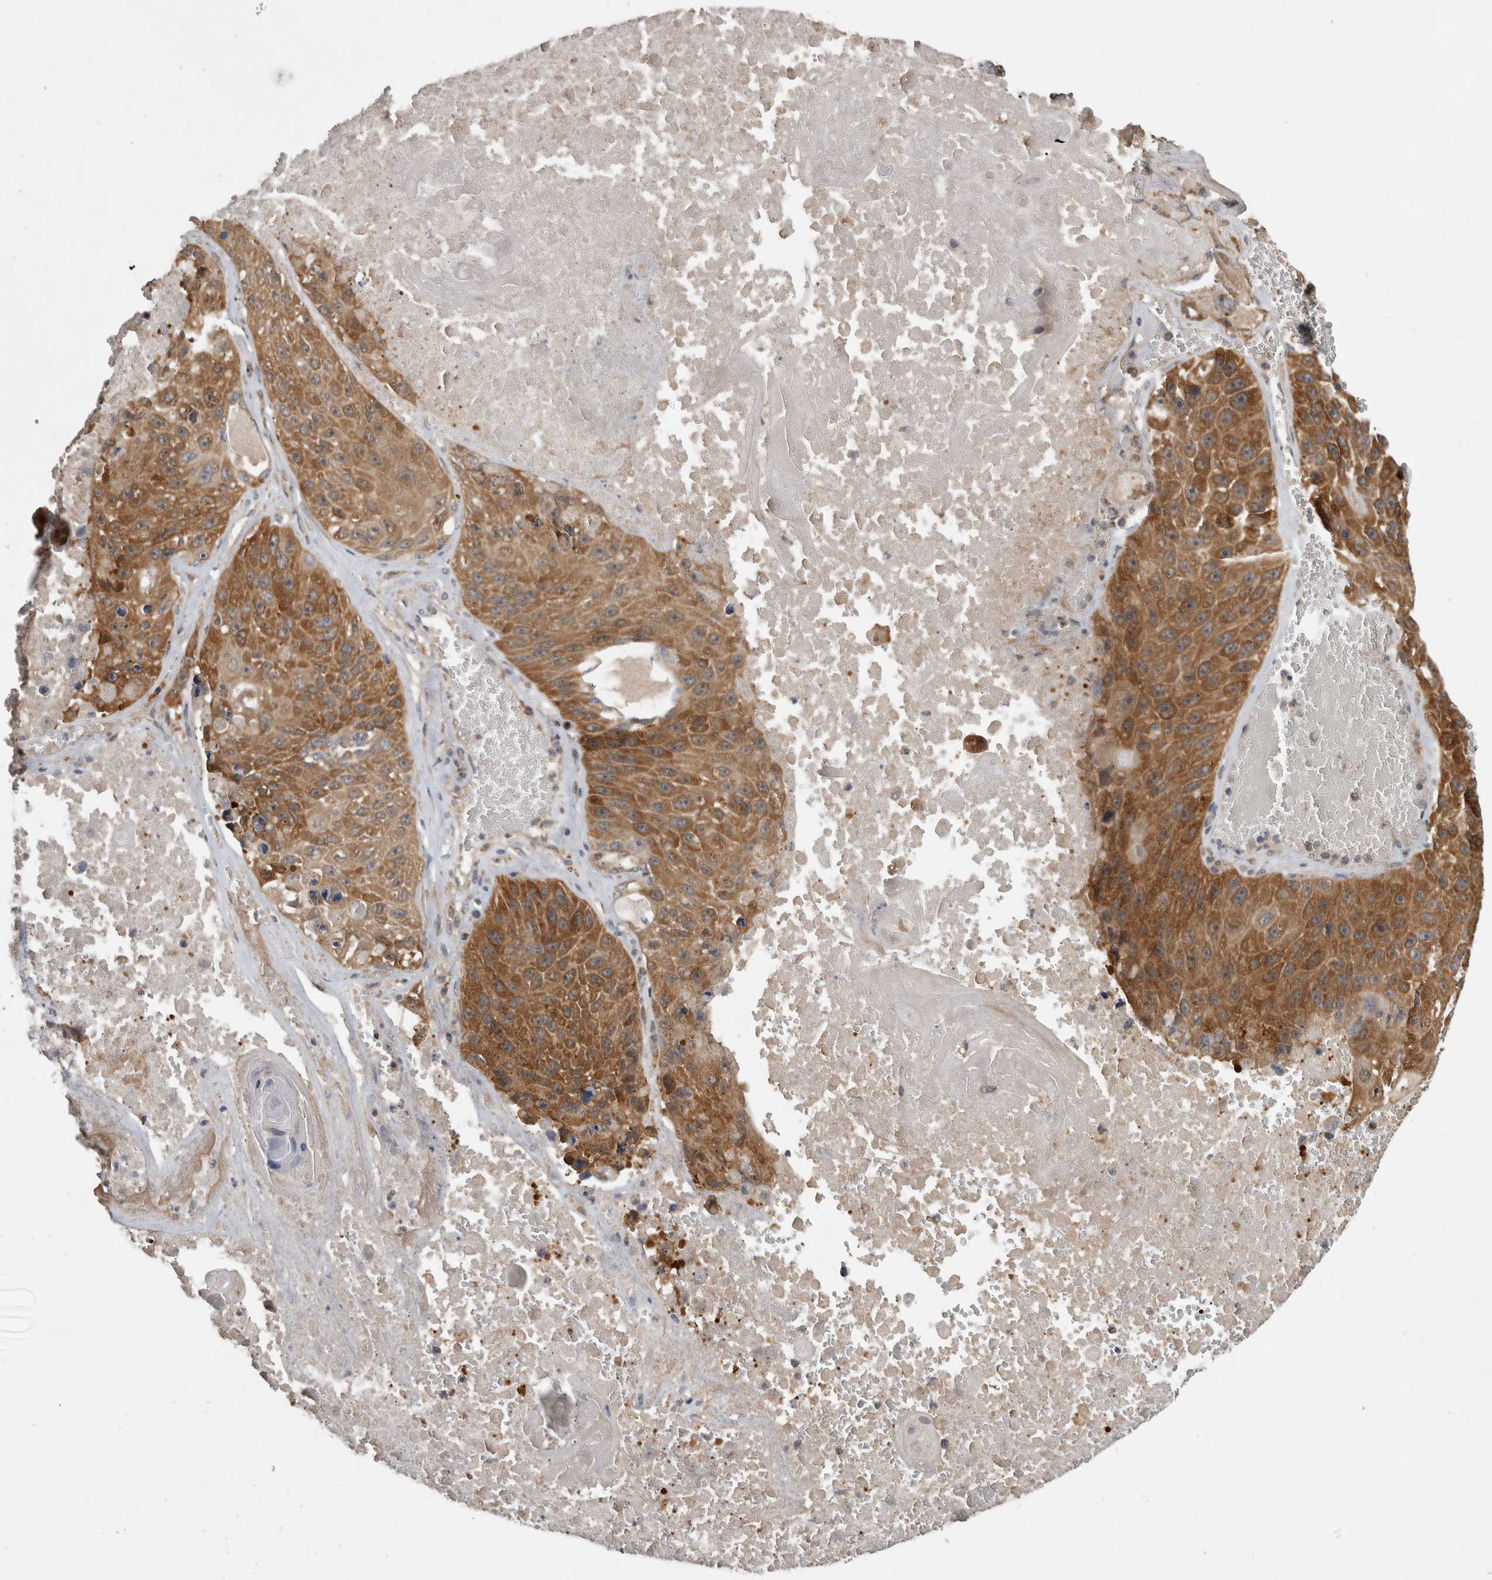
{"staining": {"intensity": "moderate", "quantity": ">75%", "location": "cytoplasmic/membranous"}, "tissue": "lung cancer", "cell_type": "Tumor cells", "image_type": "cancer", "snomed": [{"axis": "morphology", "description": "Squamous cell carcinoma, NOS"}, {"axis": "topography", "description": "Lung"}], "caption": "Lung cancer stained with a protein marker shows moderate staining in tumor cells.", "gene": "TRMT61B", "patient": {"sex": "male", "age": 61}}